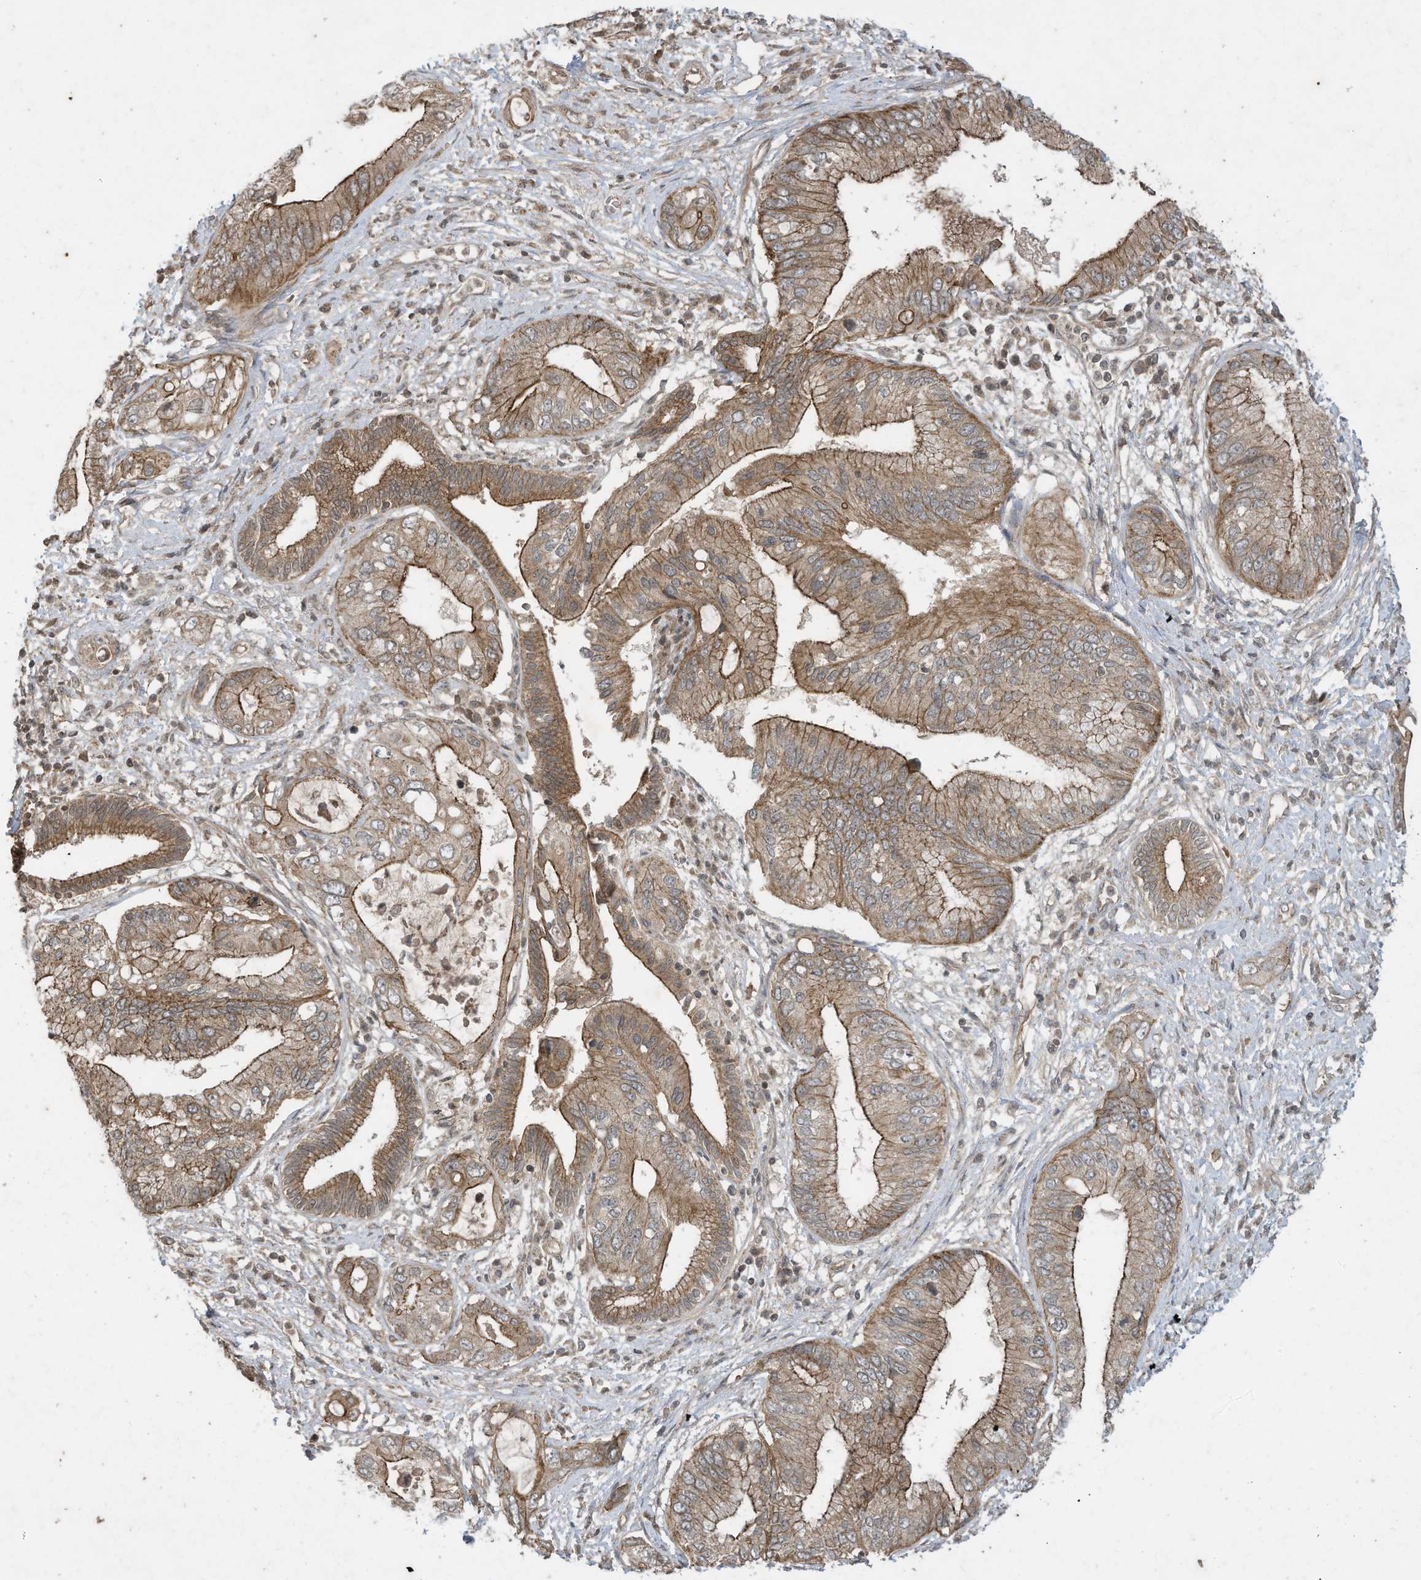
{"staining": {"intensity": "moderate", "quantity": ">75%", "location": "cytoplasmic/membranous"}, "tissue": "pancreatic cancer", "cell_type": "Tumor cells", "image_type": "cancer", "snomed": [{"axis": "morphology", "description": "Inflammation, NOS"}, {"axis": "morphology", "description": "Adenocarcinoma, NOS"}, {"axis": "topography", "description": "Pancreas"}], "caption": "IHC micrograph of neoplastic tissue: human pancreatic adenocarcinoma stained using IHC displays medium levels of moderate protein expression localized specifically in the cytoplasmic/membranous of tumor cells, appearing as a cytoplasmic/membranous brown color.", "gene": "MATN2", "patient": {"sex": "female", "age": 56}}